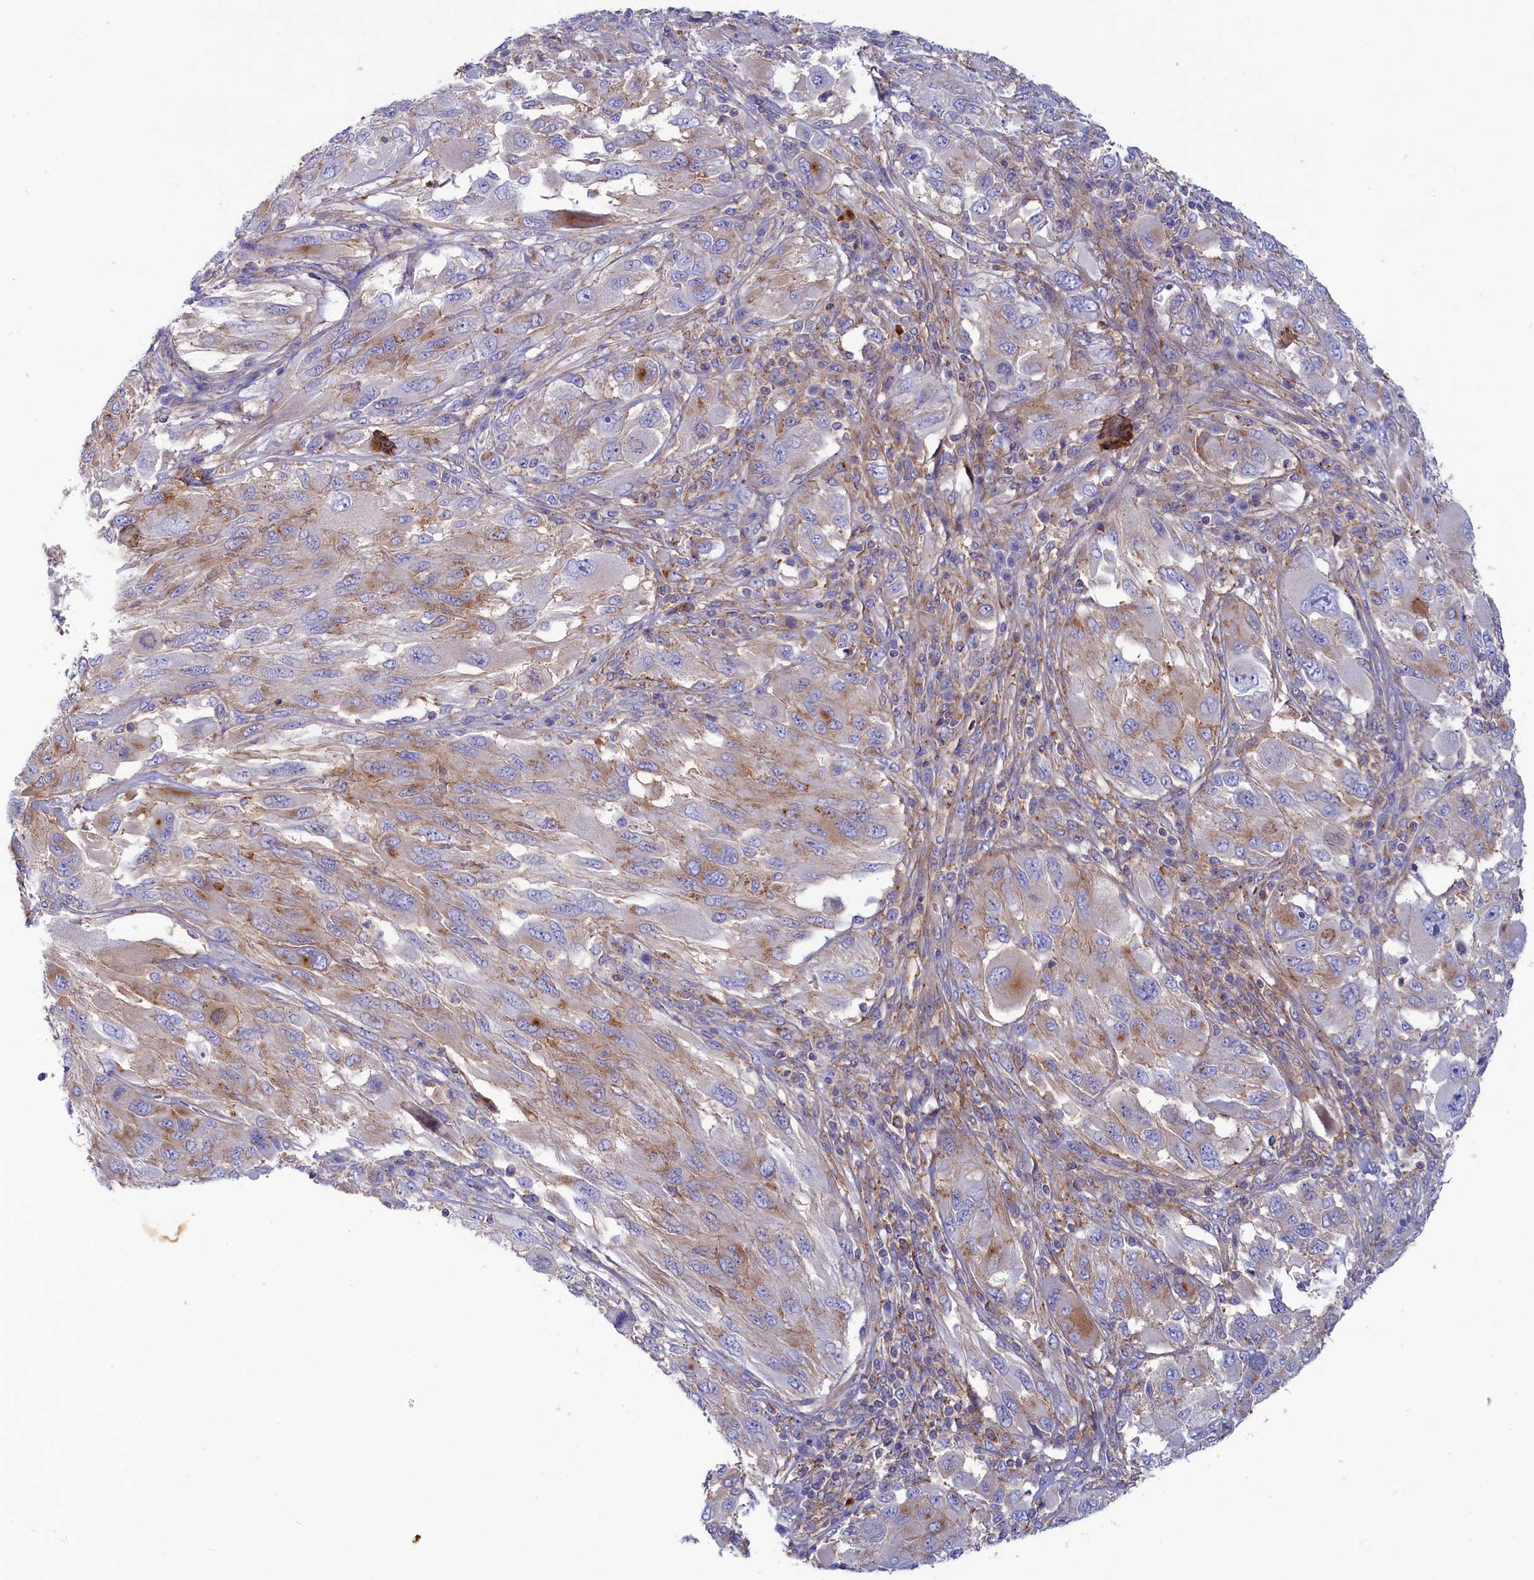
{"staining": {"intensity": "moderate", "quantity": "<25%", "location": "cytoplasmic/membranous"}, "tissue": "melanoma", "cell_type": "Tumor cells", "image_type": "cancer", "snomed": [{"axis": "morphology", "description": "Malignant melanoma, NOS"}, {"axis": "topography", "description": "Skin"}], "caption": "This is an image of immunohistochemistry (IHC) staining of melanoma, which shows moderate staining in the cytoplasmic/membranous of tumor cells.", "gene": "SCAMP4", "patient": {"sex": "female", "age": 91}}